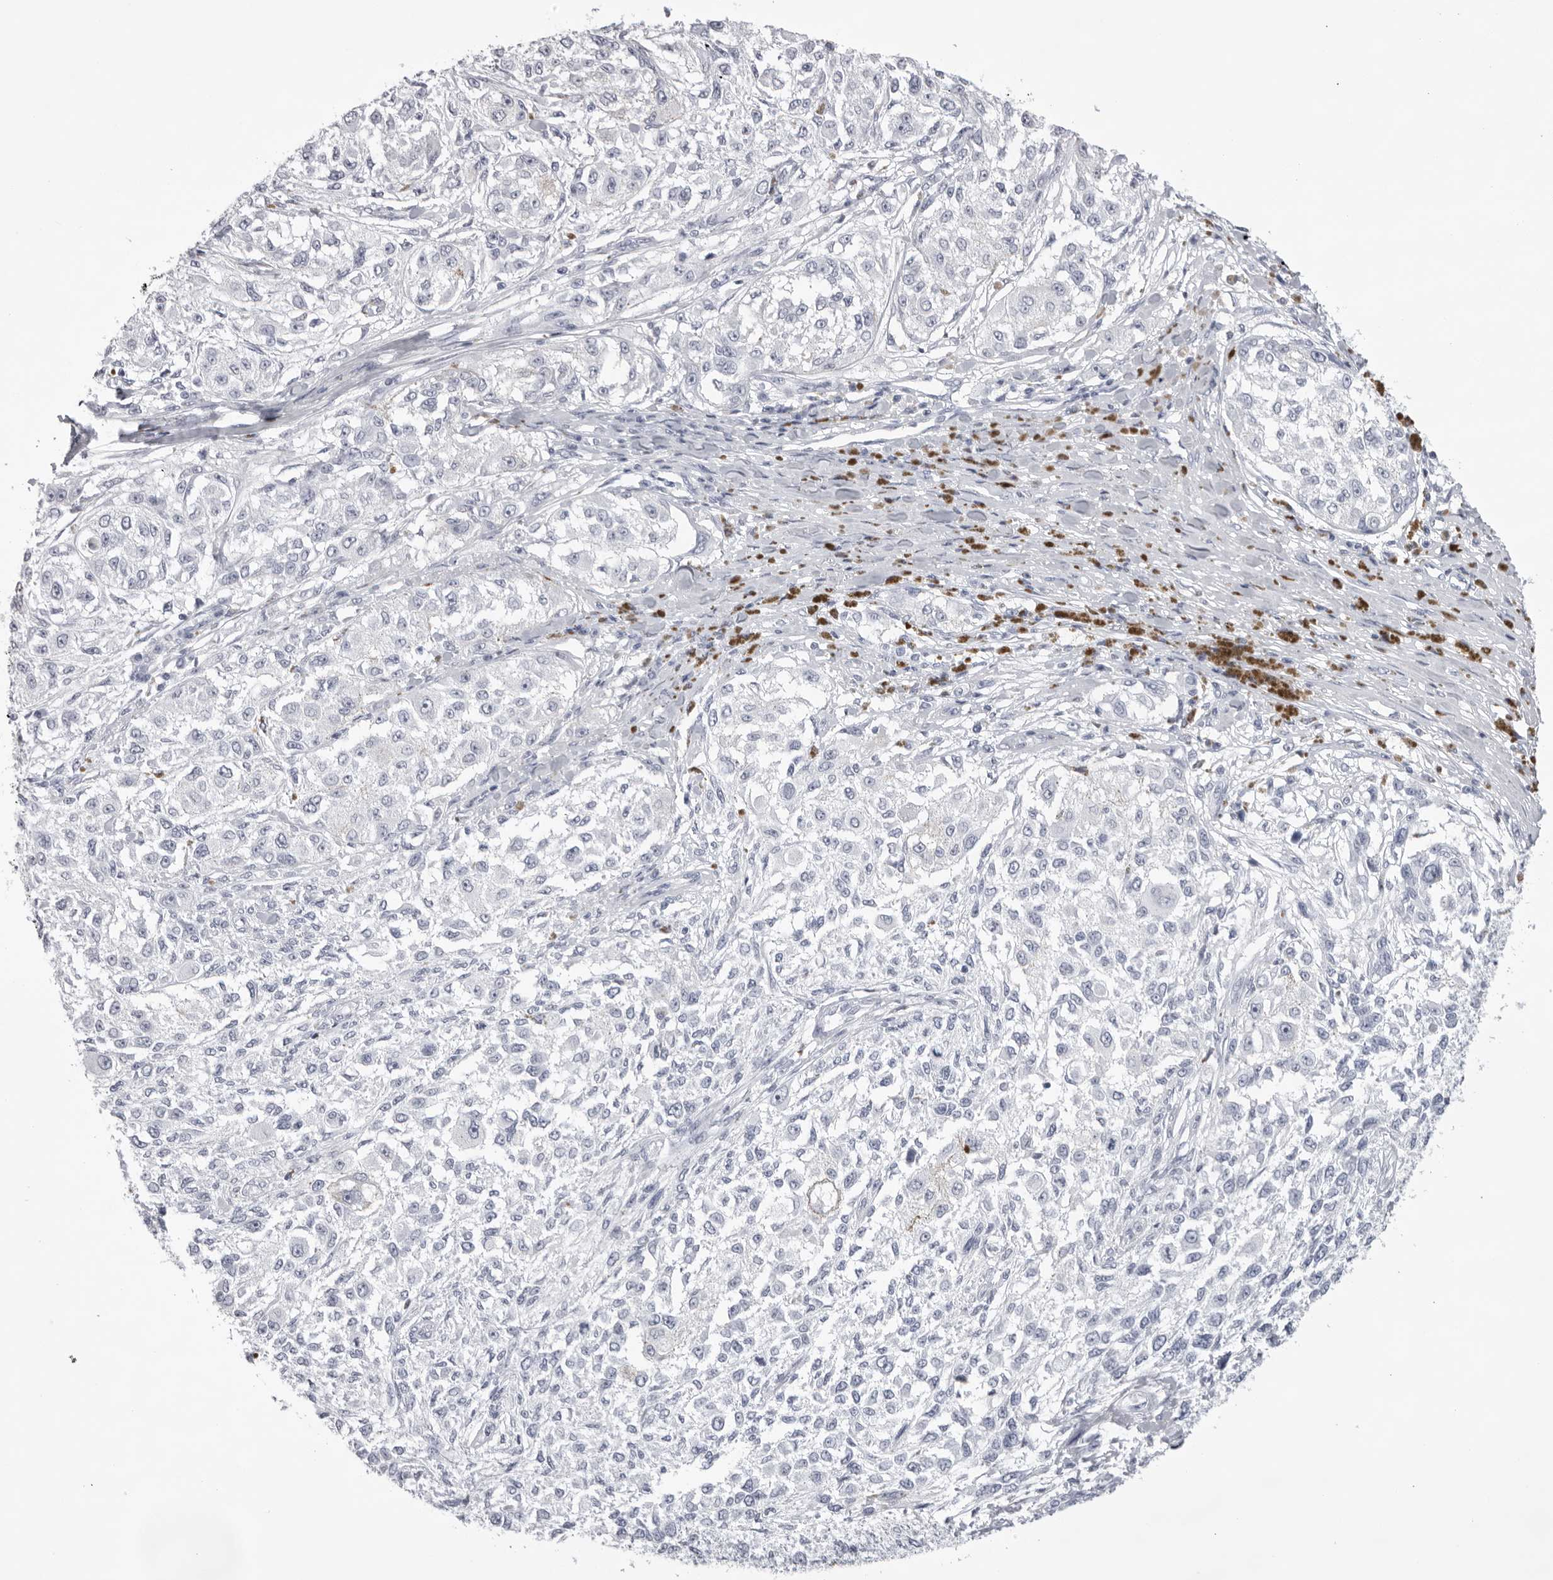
{"staining": {"intensity": "negative", "quantity": "none", "location": "none"}, "tissue": "melanoma", "cell_type": "Tumor cells", "image_type": "cancer", "snomed": [{"axis": "morphology", "description": "Necrosis, NOS"}, {"axis": "morphology", "description": "Malignant melanoma, NOS"}, {"axis": "topography", "description": "Skin"}], "caption": "Immunohistochemistry of melanoma exhibits no positivity in tumor cells.", "gene": "TMOD4", "patient": {"sex": "female", "age": 87}}